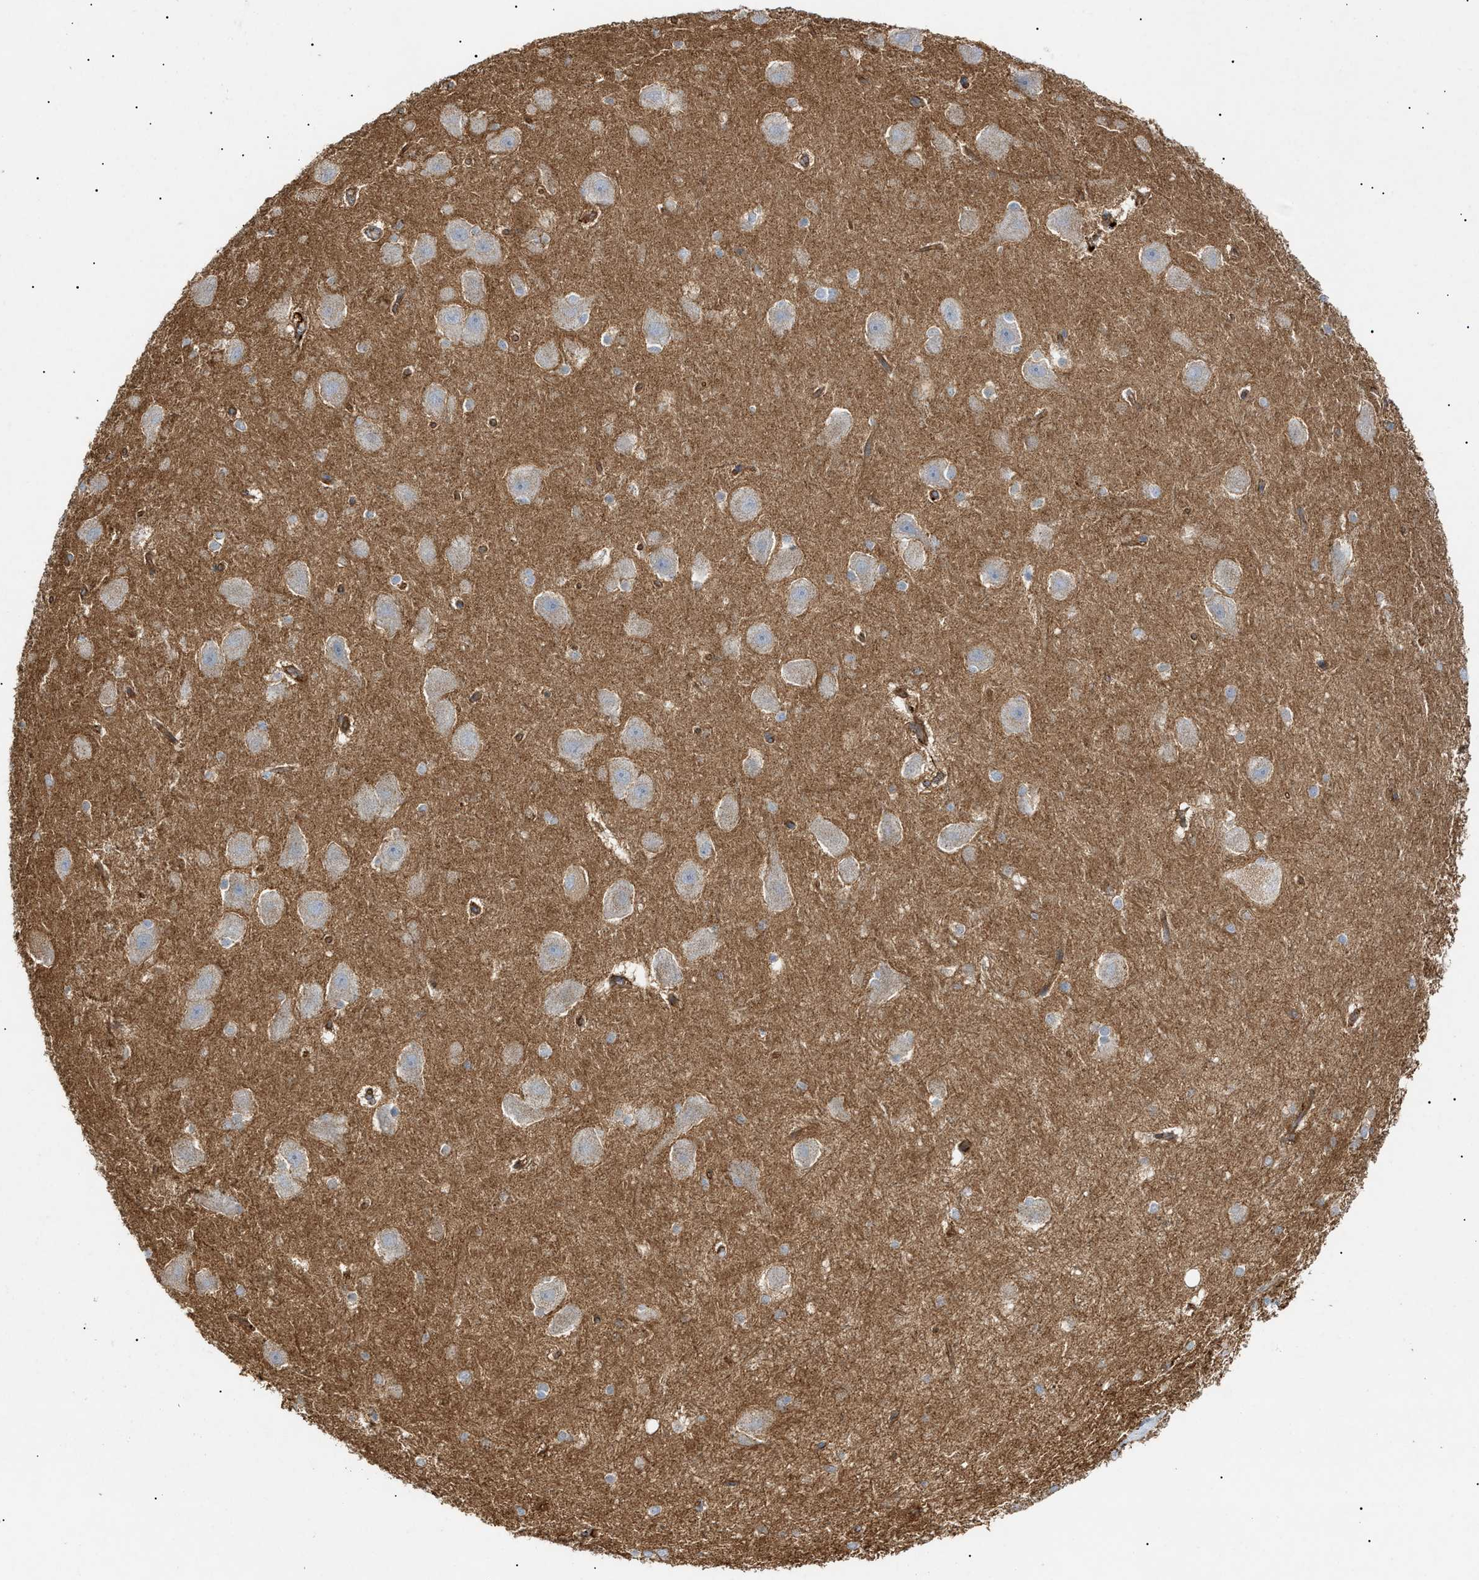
{"staining": {"intensity": "moderate", "quantity": "<25%", "location": "cytoplasmic/membranous"}, "tissue": "hippocampus", "cell_type": "Glial cells", "image_type": "normal", "snomed": [{"axis": "morphology", "description": "Normal tissue, NOS"}, {"axis": "topography", "description": "Hippocampus"}], "caption": "This image displays unremarkable hippocampus stained with immunohistochemistry to label a protein in brown. The cytoplasmic/membranous of glial cells show moderate positivity for the protein. Nuclei are counter-stained blue.", "gene": "ZFHX2", "patient": {"sex": "female", "age": 19}}